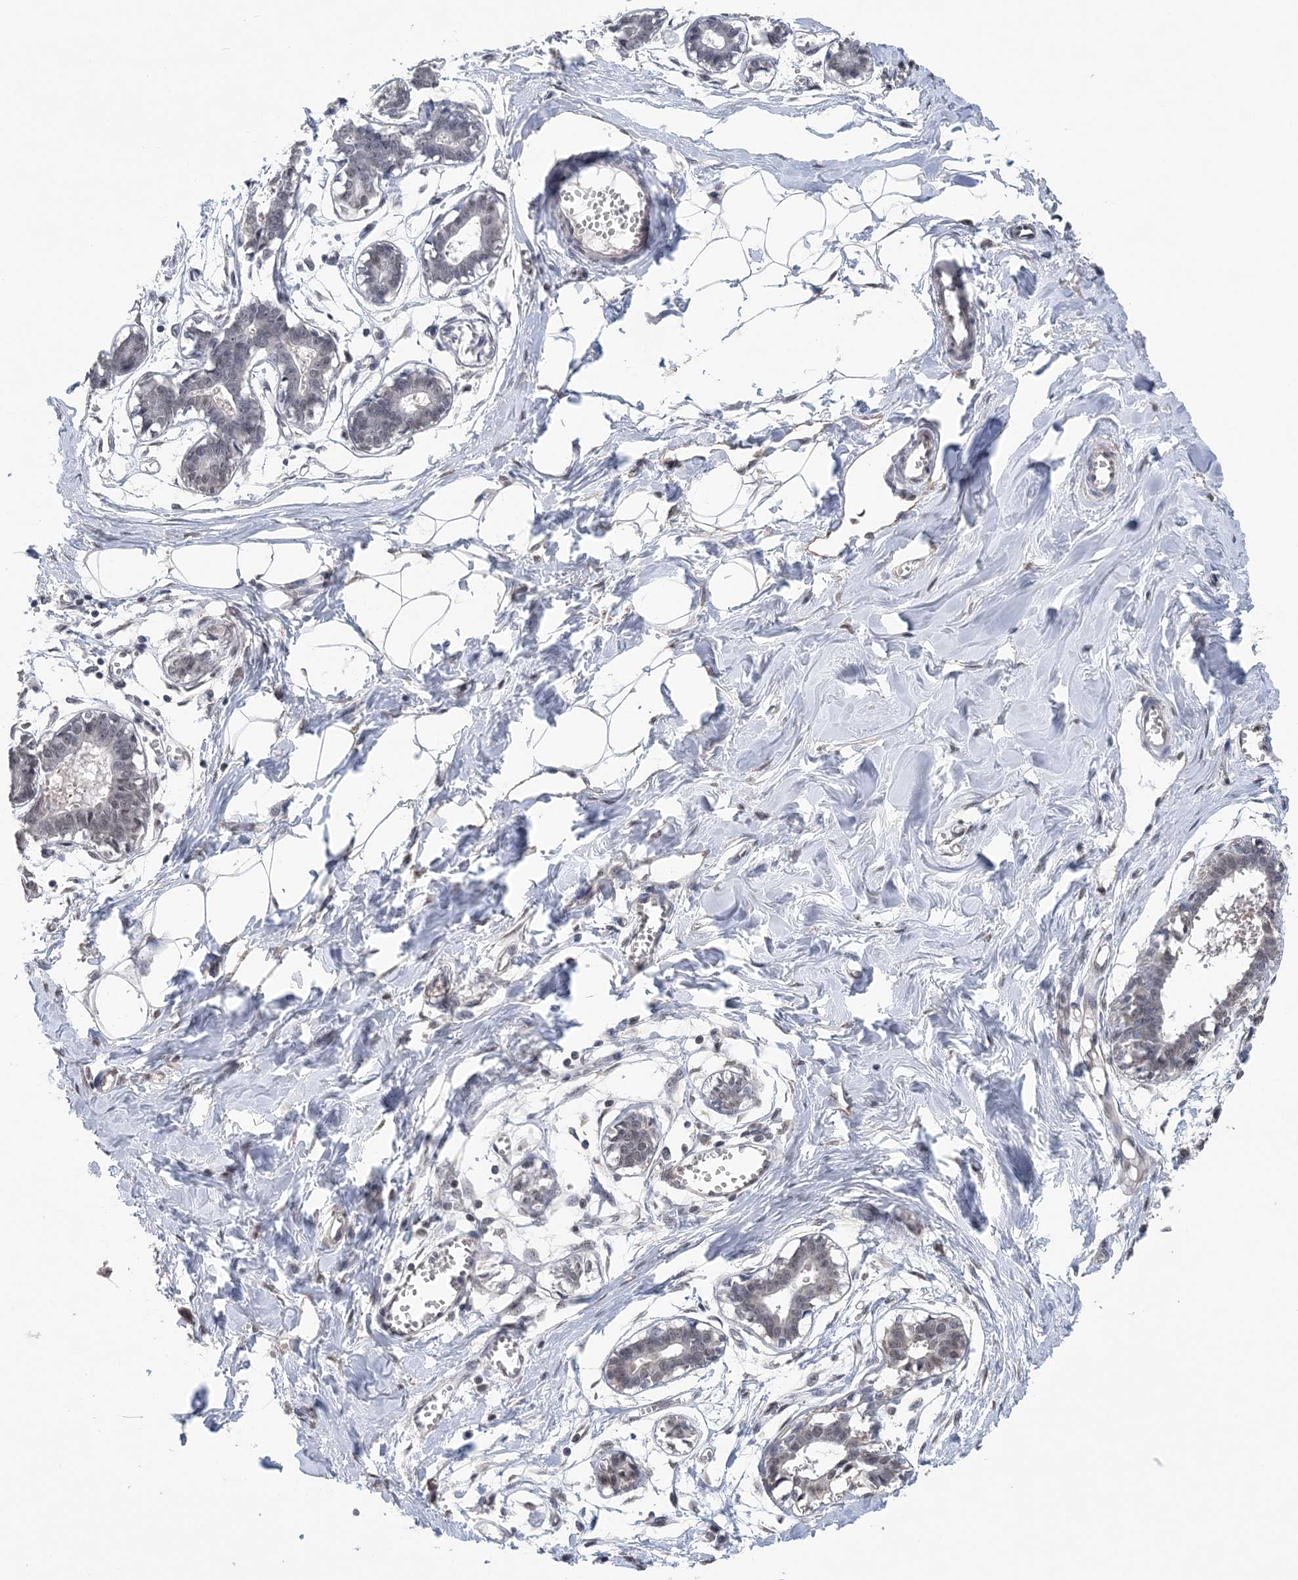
{"staining": {"intensity": "negative", "quantity": "none", "location": "none"}, "tissue": "breast", "cell_type": "Adipocytes", "image_type": "normal", "snomed": [{"axis": "morphology", "description": "Normal tissue, NOS"}, {"axis": "topography", "description": "Breast"}], "caption": "The IHC micrograph has no significant staining in adipocytes of breast.", "gene": "CCDC152", "patient": {"sex": "female", "age": 27}}